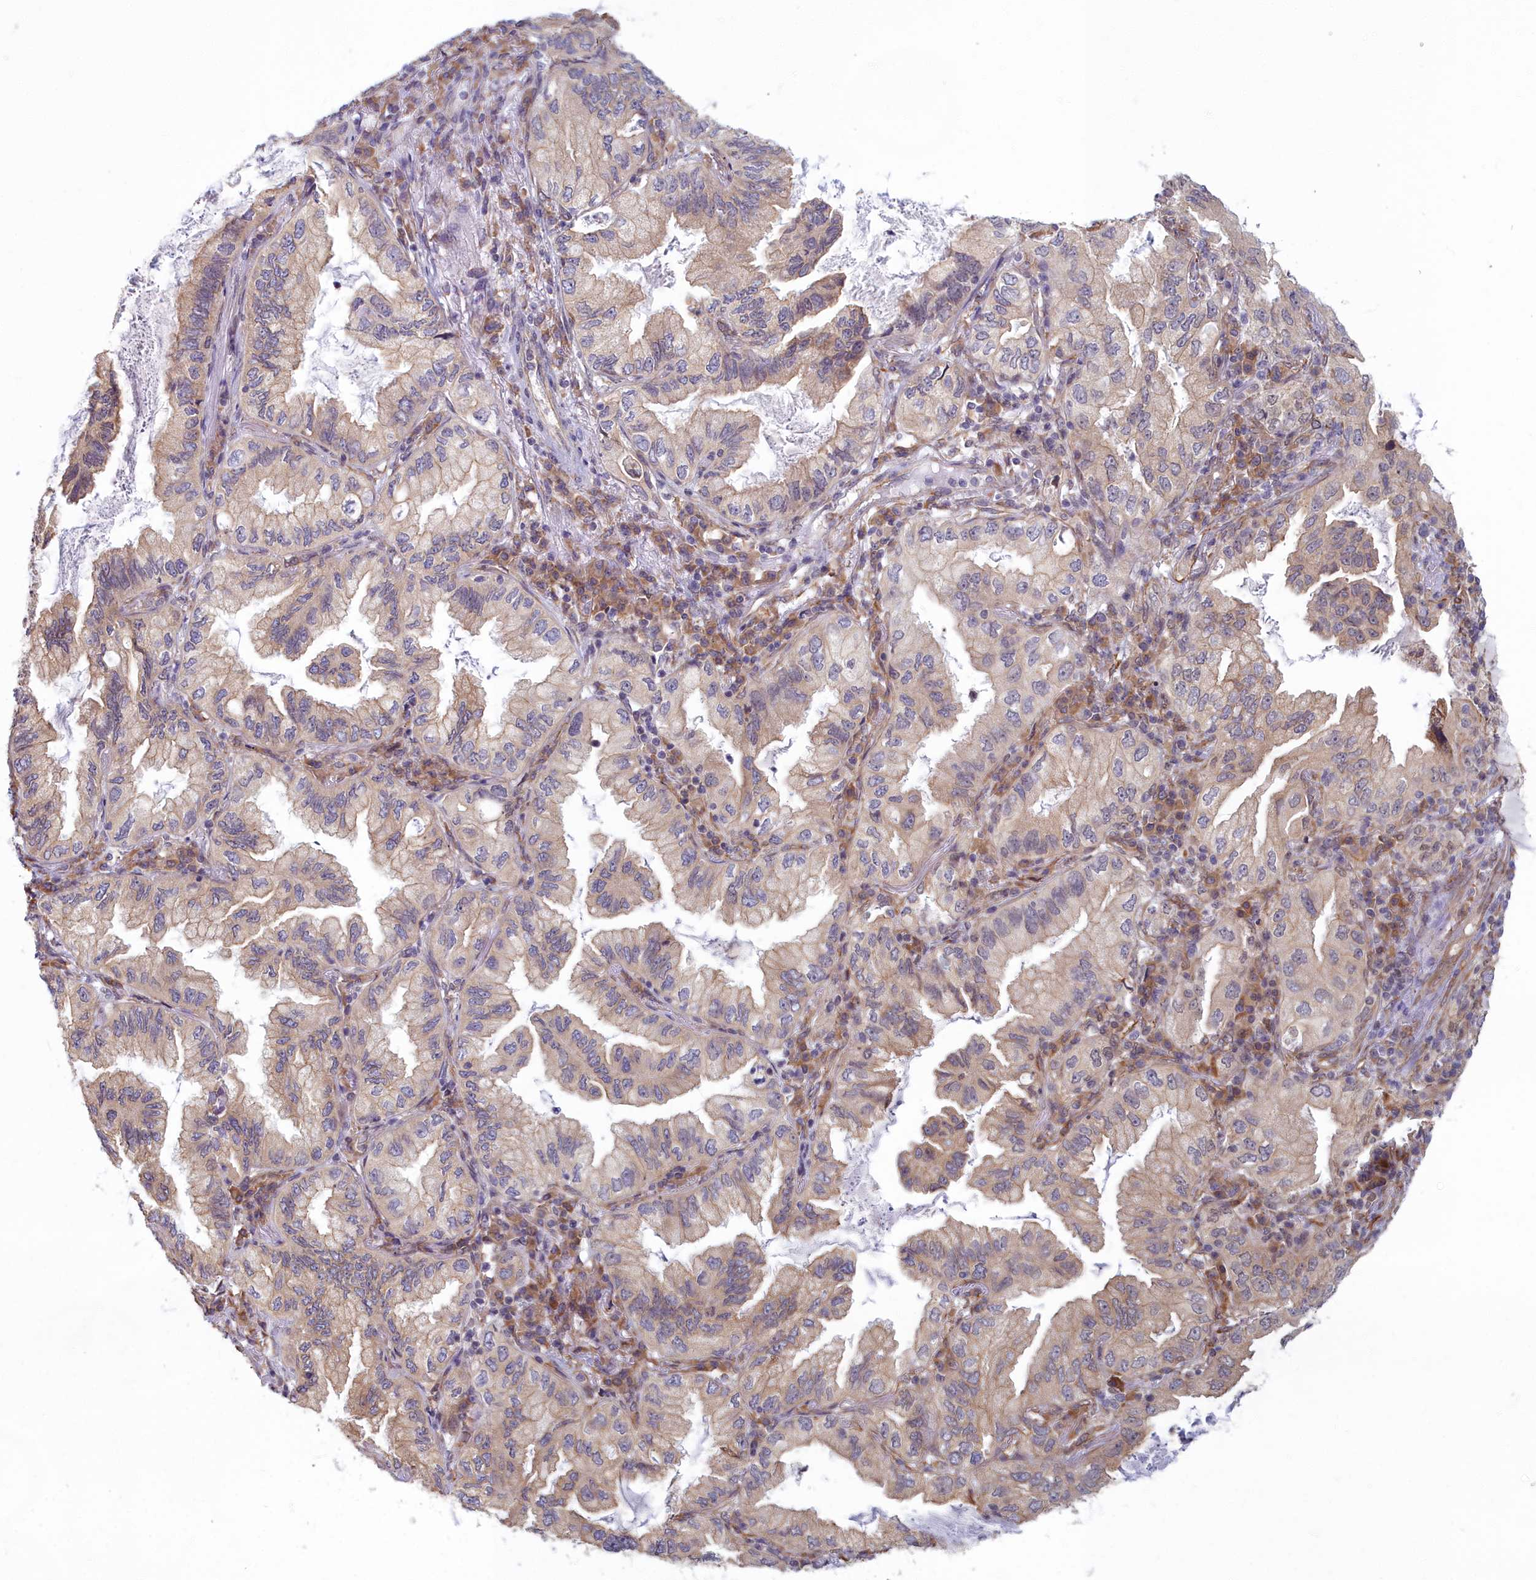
{"staining": {"intensity": "weak", "quantity": "25%-75%", "location": "cytoplasmic/membranous"}, "tissue": "lung cancer", "cell_type": "Tumor cells", "image_type": "cancer", "snomed": [{"axis": "morphology", "description": "Adenocarcinoma, NOS"}, {"axis": "topography", "description": "Lung"}], "caption": "Immunohistochemical staining of human lung cancer demonstrates weak cytoplasmic/membranous protein positivity in approximately 25%-75% of tumor cells. The protein of interest is shown in brown color, while the nuclei are stained blue.", "gene": "MAK16", "patient": {"sex": "female", "age": 69}}